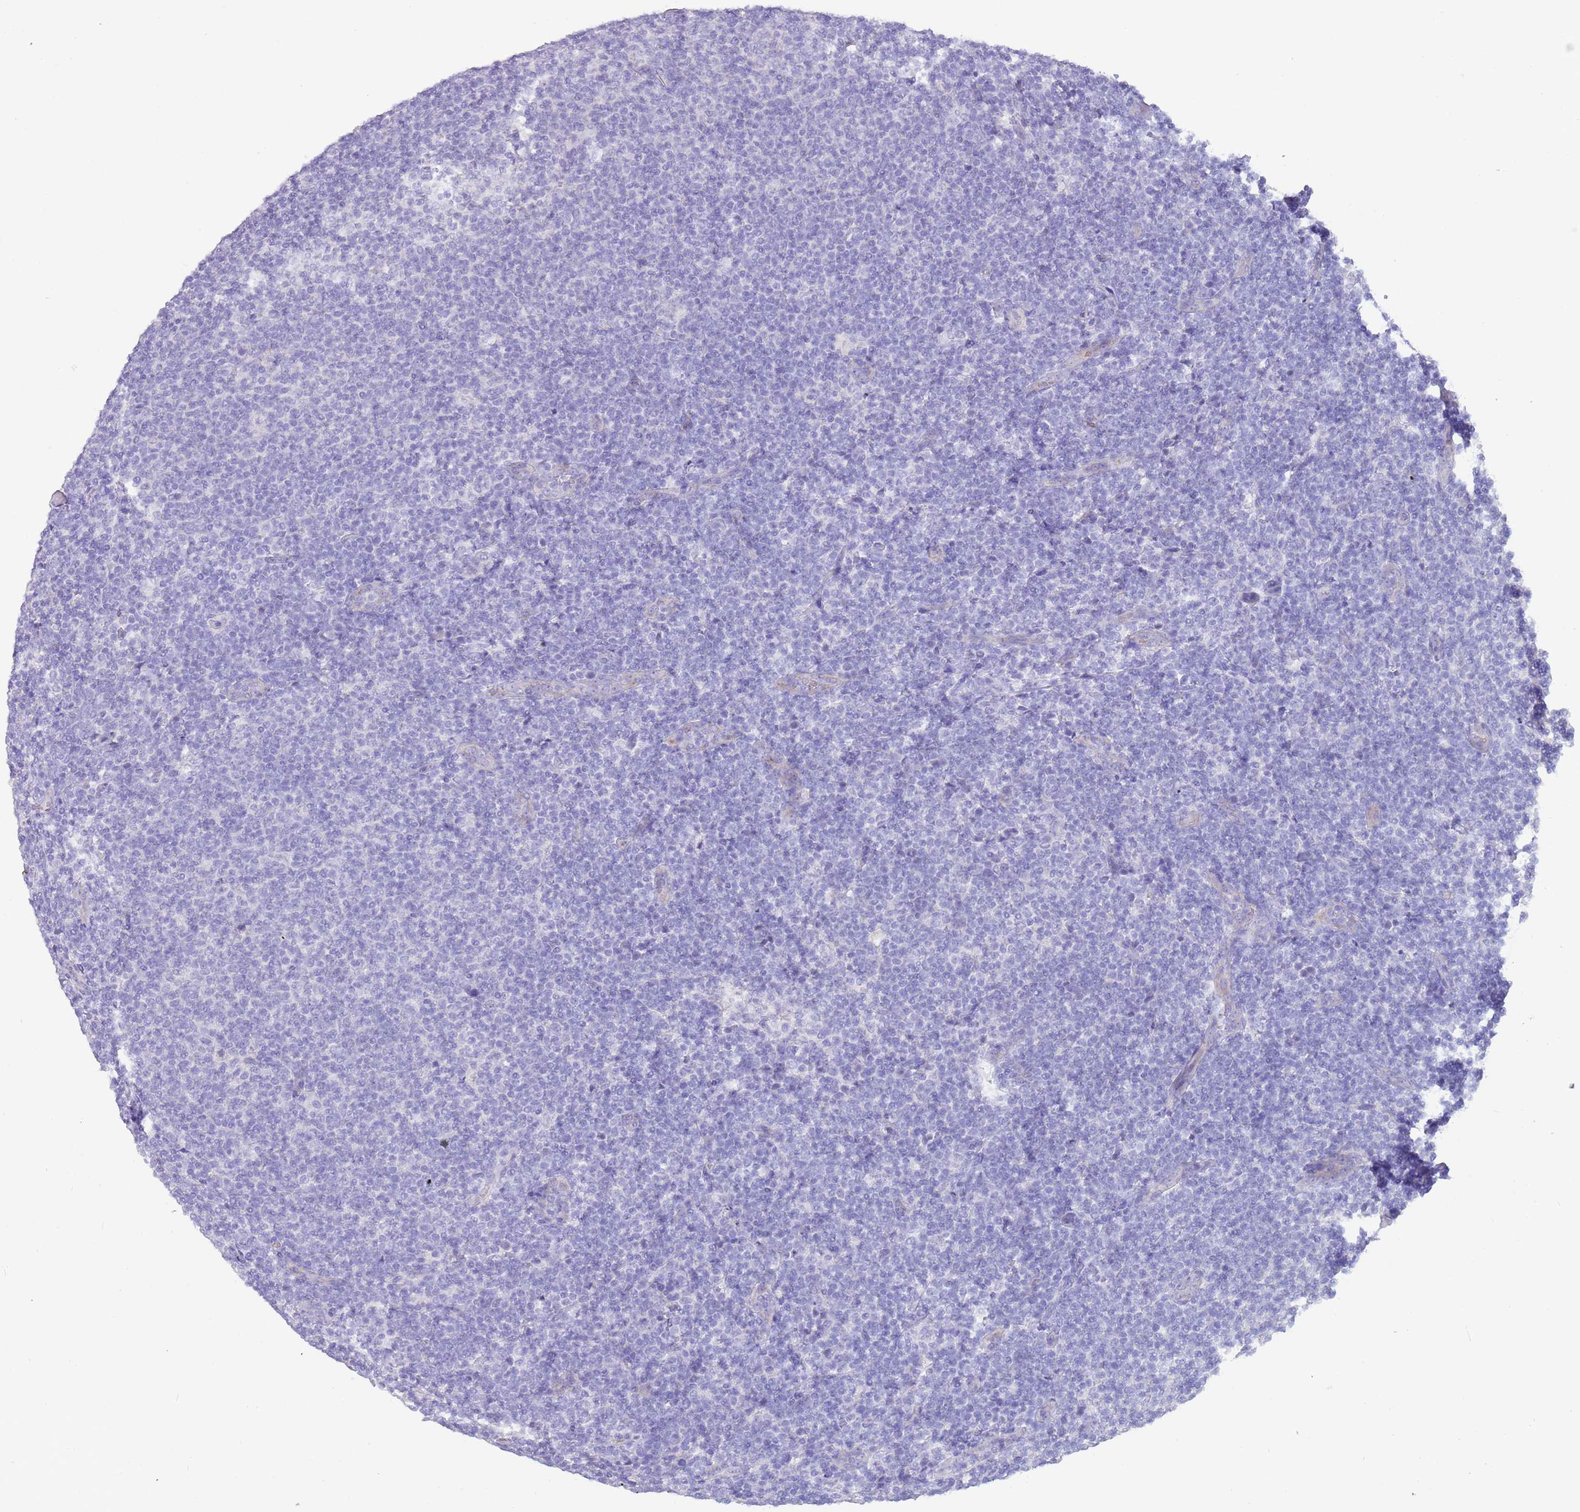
{"staining": {"intensity": "negative", "quantity": "none", "location": "none"}, "tissue": "lymphoma", "cell_type": "Tumor cells", "image_type": "cancer", "snomed": [{"axis": "morphology", "description": "Malignant lymphoma, non-Hodgkin's type, Low grade"}, {"axis": "topography", "description": "Lymph node"}], "caption": "Immunohistochemistry (IHC) micrograph of lymphoma stained for a protein (brown), which shows no staining in tumor cells.", "gene": "TRMO", "patient": {"sex": "male", "age": 66}}